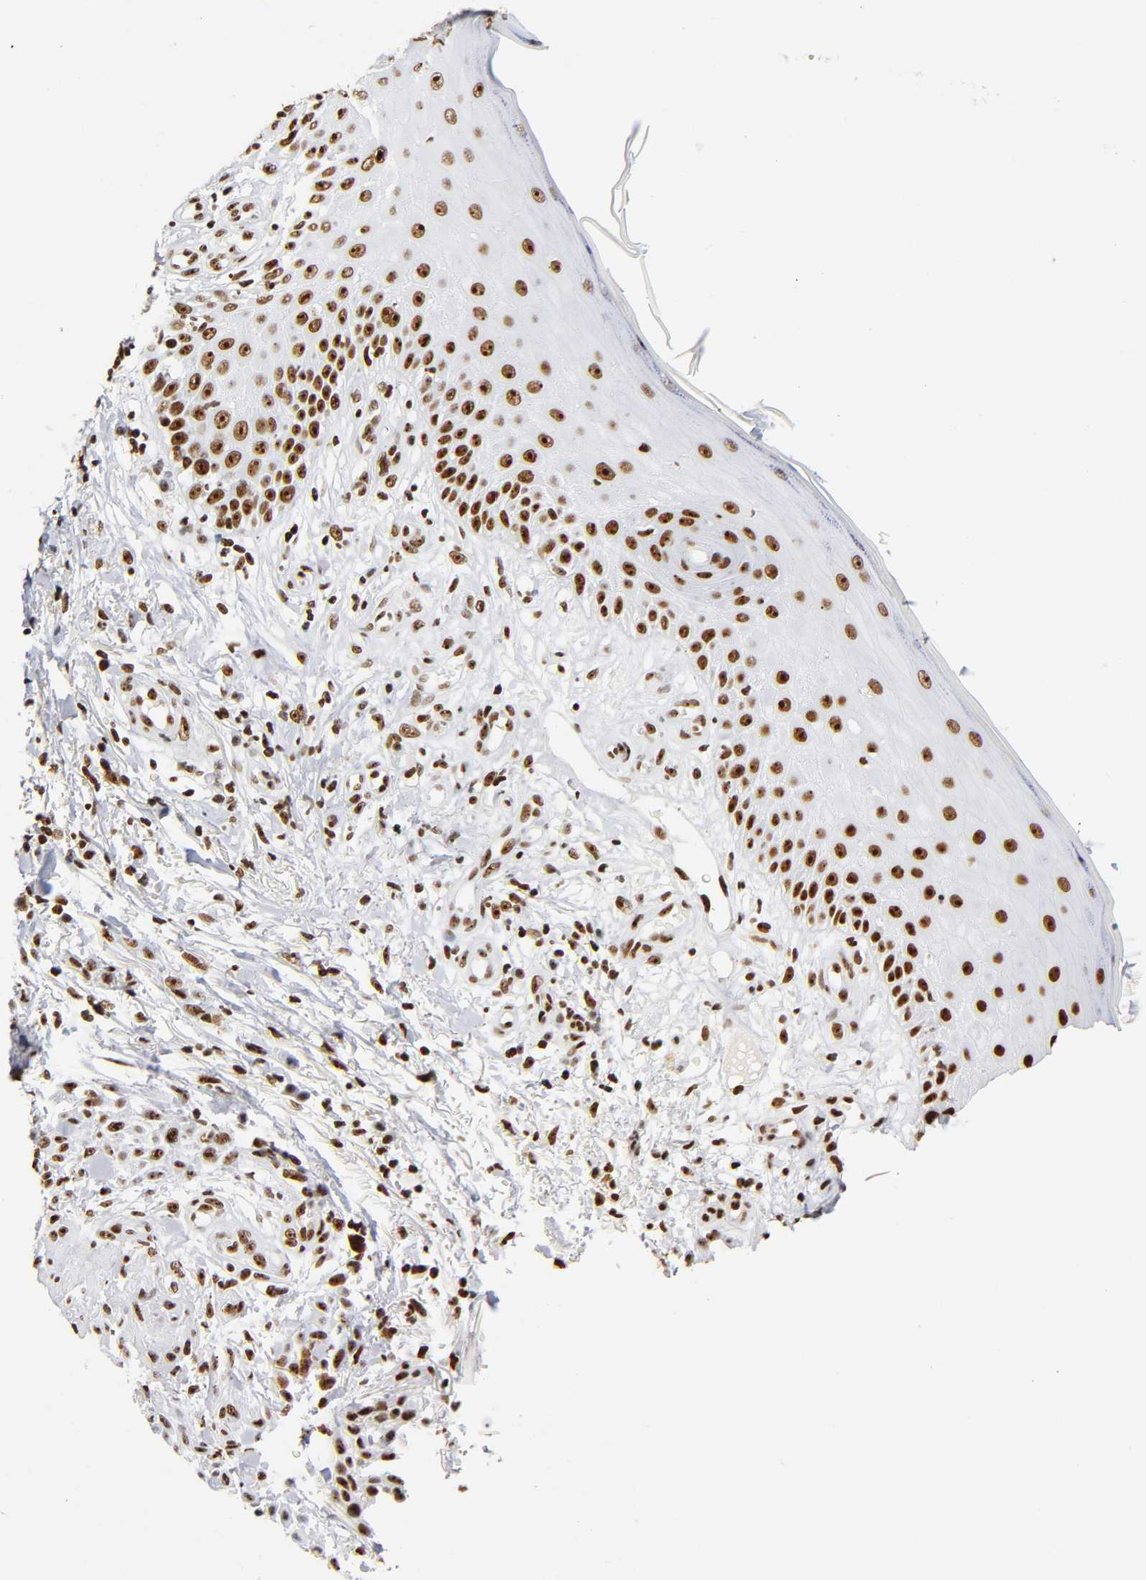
{"staining": {"intensity": "strong", "quantity": ">75%", "location": "nuclear"}, "tissue": "skin cancer", "cell_type": "Tumor cells", "image_type": "cancer", "snomed": [{"axis": "morphology", "description": "Squamous cell carcinoma, NOS"}, {"axis": "topography", "description": "Skin"}], "caption": "Tumor cells demonstrate high levels of strong nuclear positivity in about >75% of cells in skin squamous cell carcinoma. (Stains: DAB (3,3'-diaminobenzidine) in brown, nuclei in blue, Microscopy: brightfield microscopy at high magnification).", "gene": "UBTF", "patient": {"sex": "female", "age": 42}}